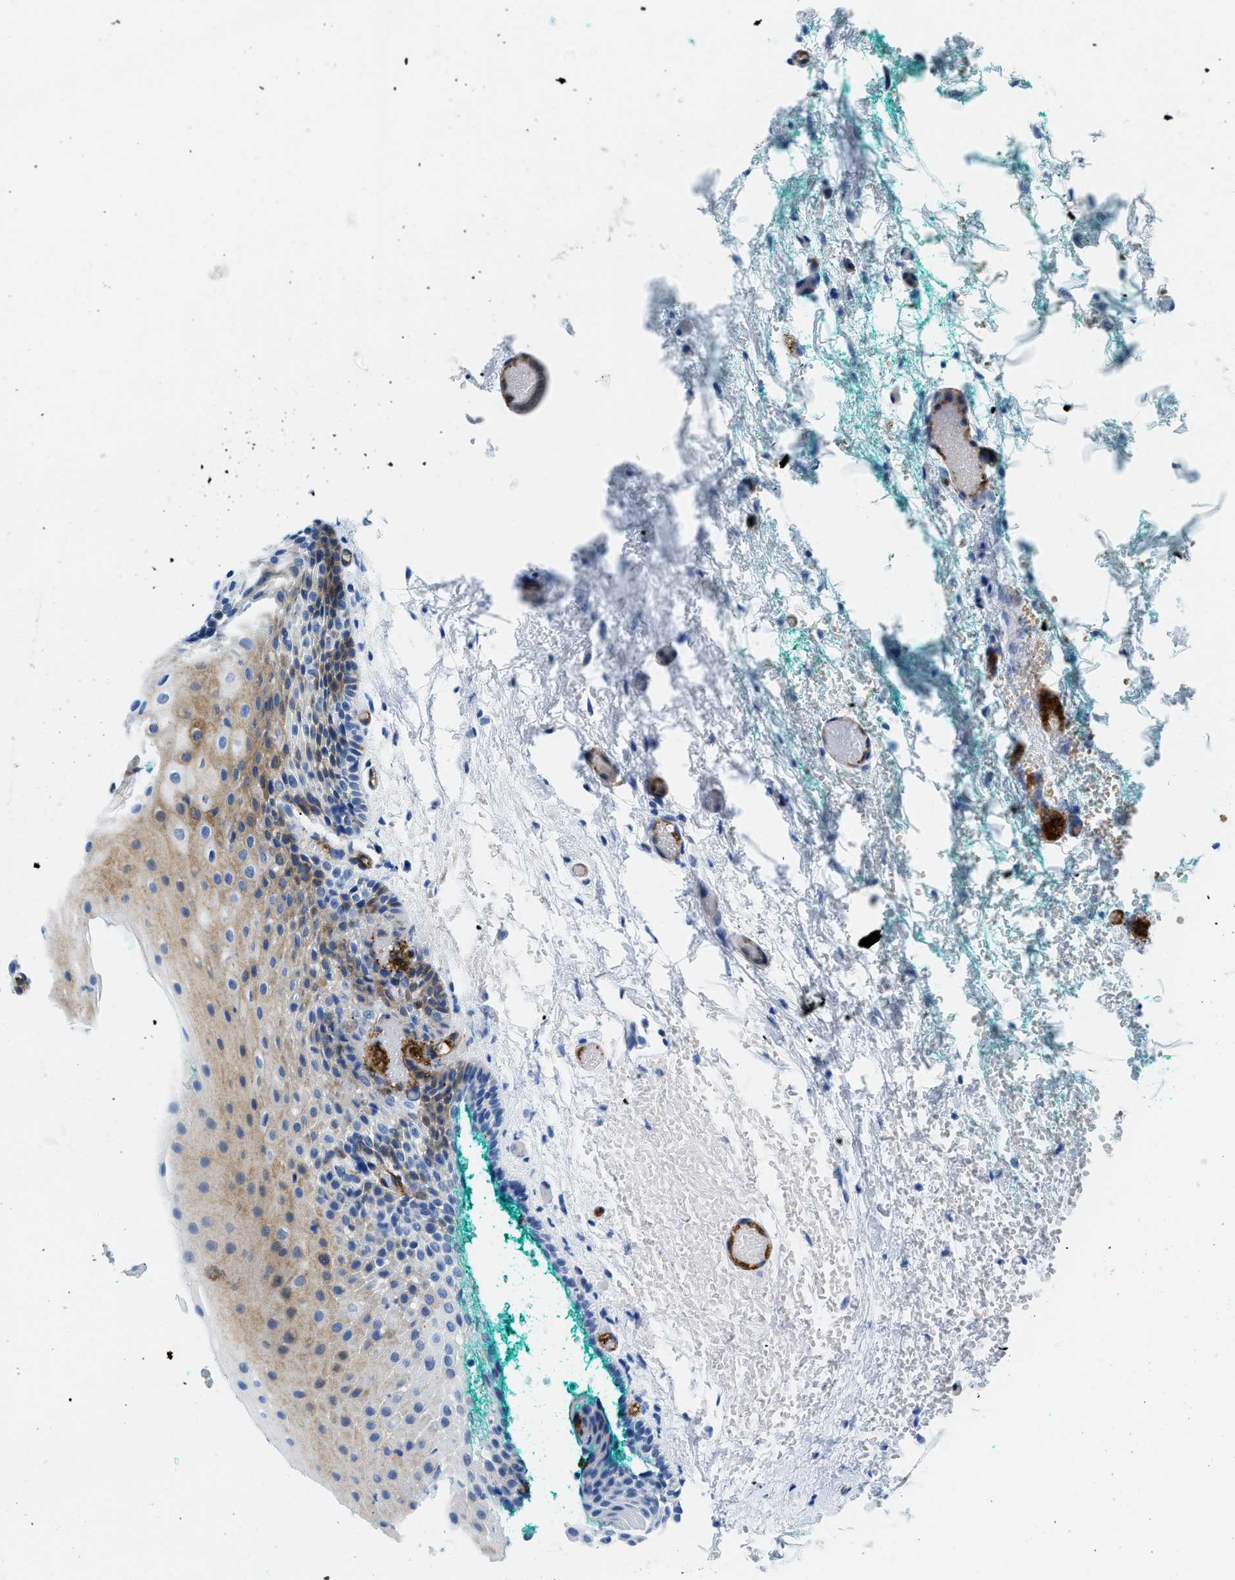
{"staining": {"intensity": "weak", "quantity": ">75%", "location": "cytoplasmic/membranous"}, "tissue": "oral mucosa", "cell_type": "Squamous epithelial cells", "image_type": "normal", "snomed": [{"axis": "morphology", "description": "Normal tissue, NOS"}, {"axis": "morphology", "description": "Squamous cell carcinoma, NOS"}, {"axis": "topography", "description": "Oral tissue"}, {"axis": "topography", "description": "Salivary gland"}, {"axis": "topography", "description": "Head-Neck"}], "caption": "Protein expression analysis of benign human oral mucosa reveals weak cytoplasmic/membranous staining in approximately >75% of squamous epithelial cells. (DAB IHC, brown staining for protein, blue staining for nuclei).", "gene": "CUTA", "patient": {"sex": "female", "age": 62}}